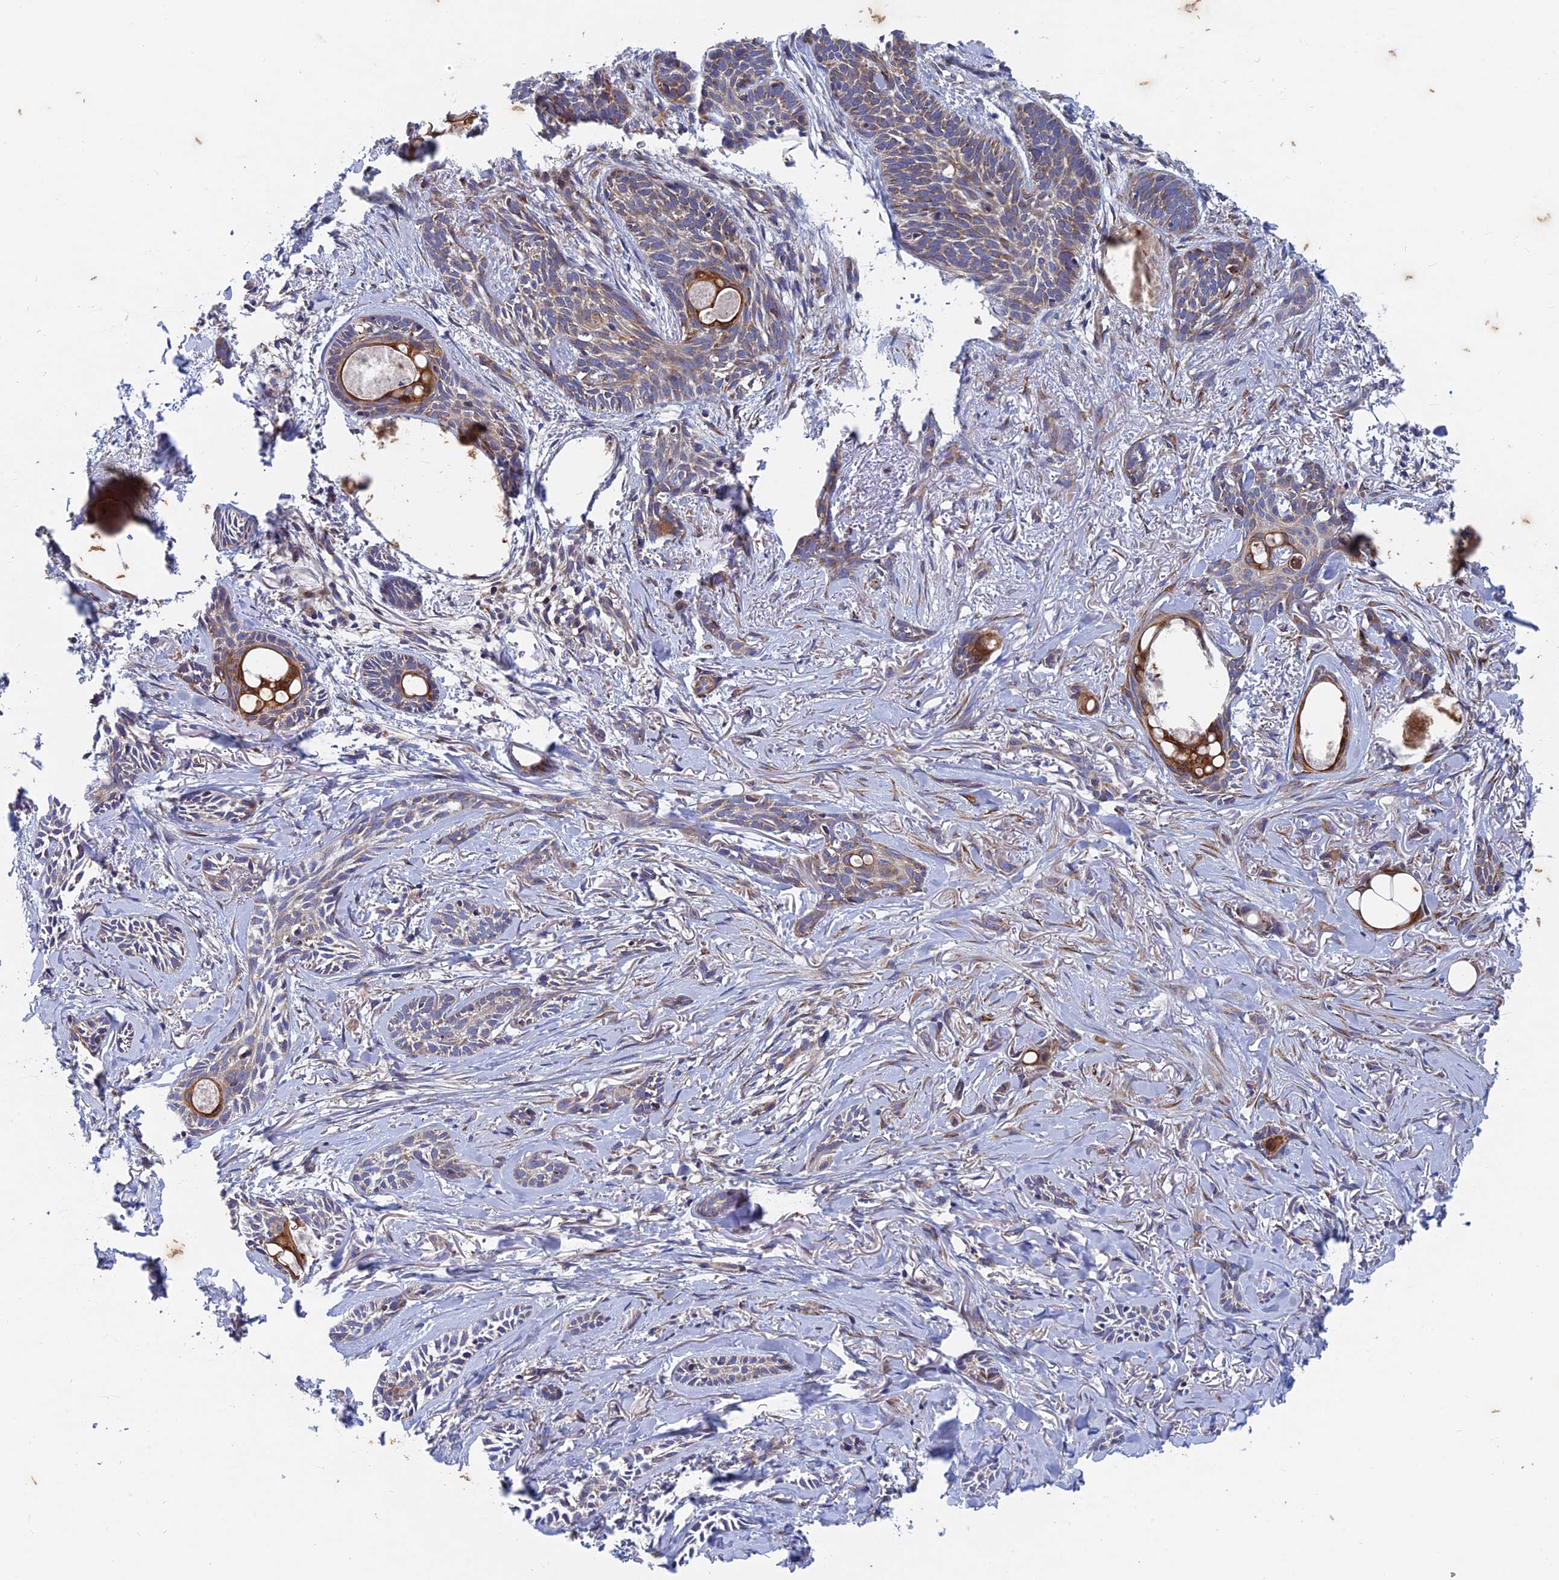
{"staining": {"intensity": "weak", "quantity": "25%-75%", "location": "cytoplasmic/membranous"}, "tissue": "skin cancer", "cell_type": "Tumor cells", "image_type": "cancer", "snomed": [{"axis": "morphology", "description": "Basal cell carcinoma"}, {"axis": "topography", "description": "Skin"}], "caption": "Human basal cell carcinoma (skin) stained with a protein marker shows weak staining in tumor cells.", "gene": "AP4S1", "patient": {"sex": "female", "age": 59}}